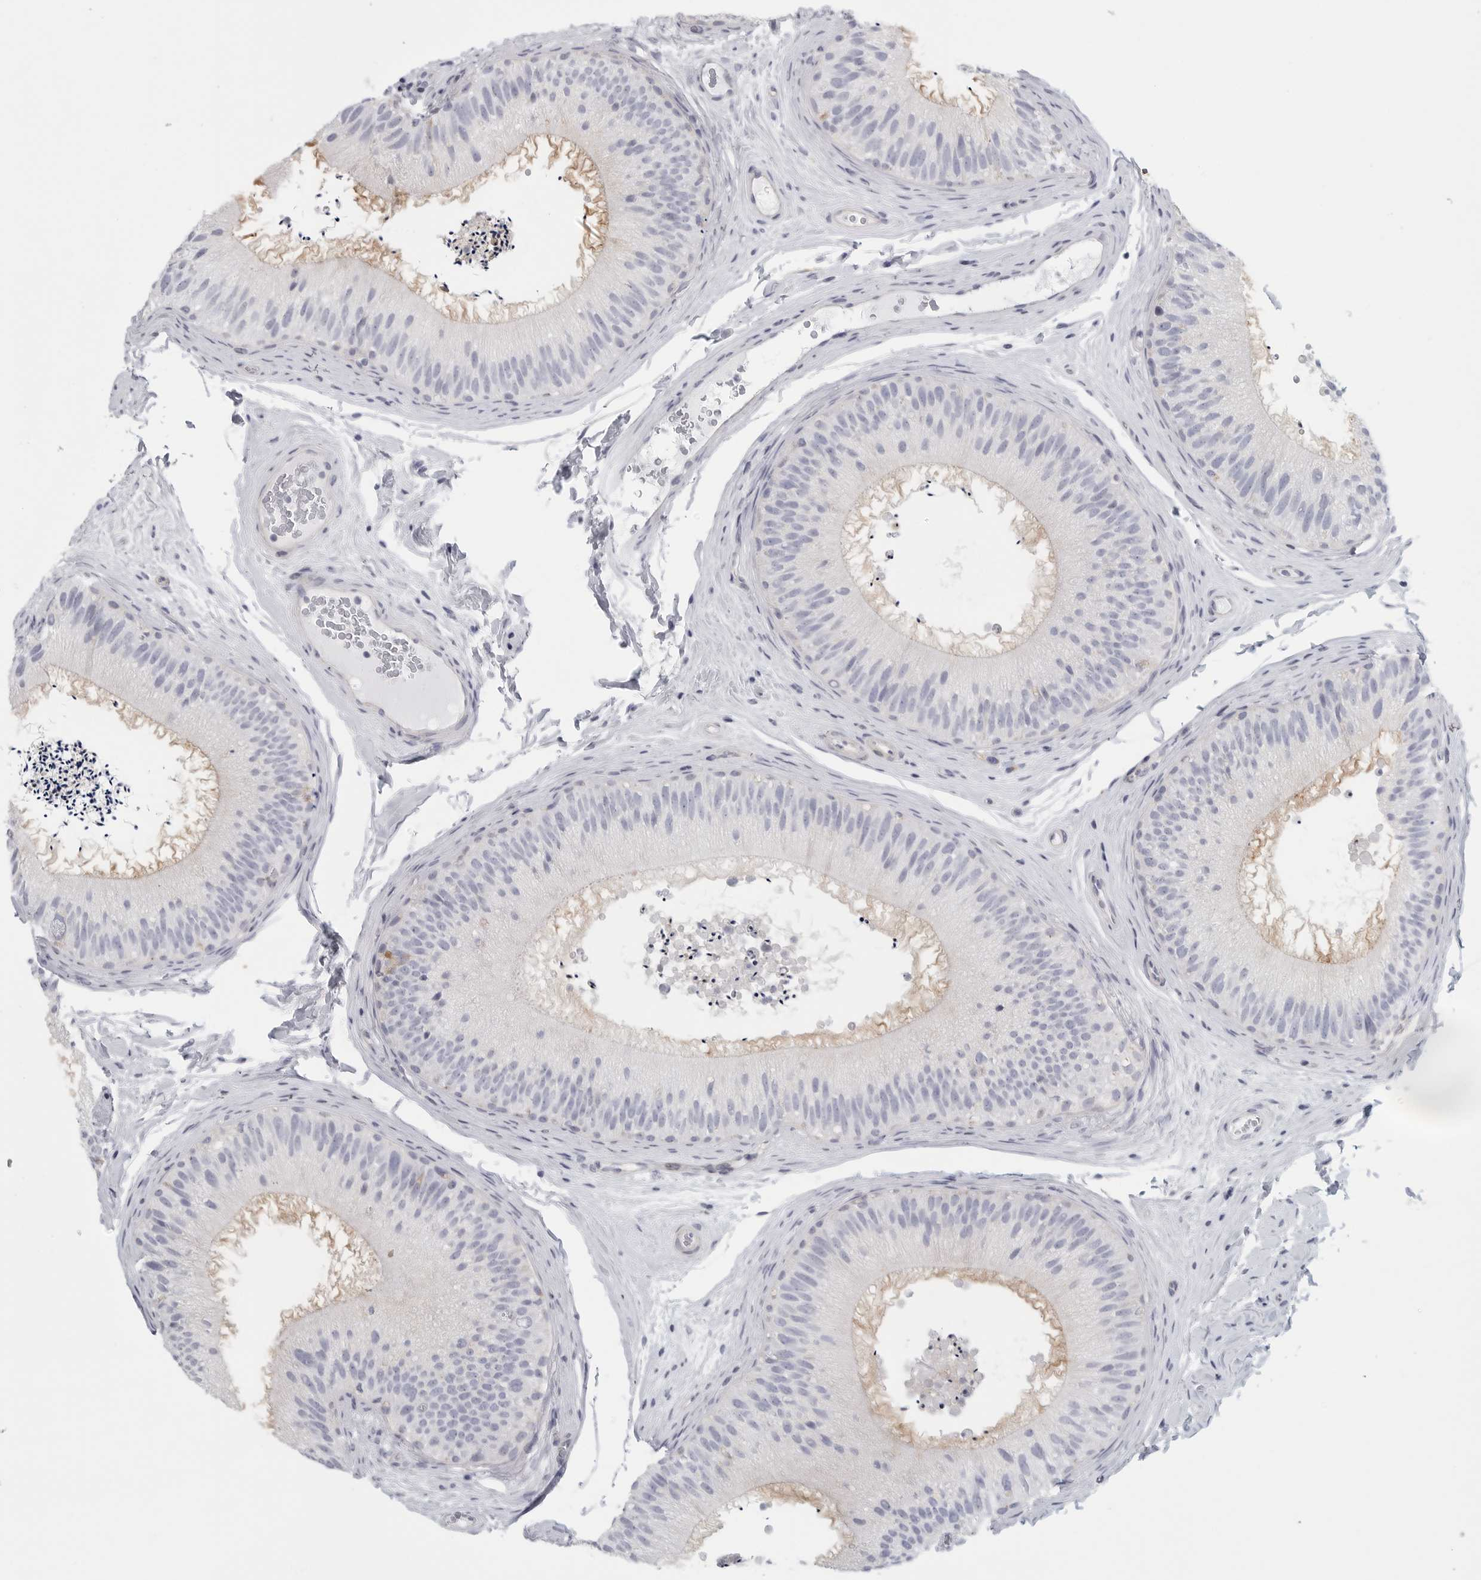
{"staining": {"intensity": "moderate", "quantity": "<25%", "location": "cytoplasmic/membranous"}, "tissue": "epididymis", "cell_type": "Glandular cells", "image_type": "normal", "snomed": [{"axis": "morphology", "description": "Normal tissue, NOS"}, {"axis": "topography", "description": "Epididymis"}], "caption": "Epididymis was stained to show a protein in brown. There is low levels of moderate cytoplasmic/membranous positivity in about <25% of glandular cells. (DAB IHC, brown staining for protein, blue staining for nuclei).", "gene": "TNR", "patient": {"sex": "male", "age": 45}}